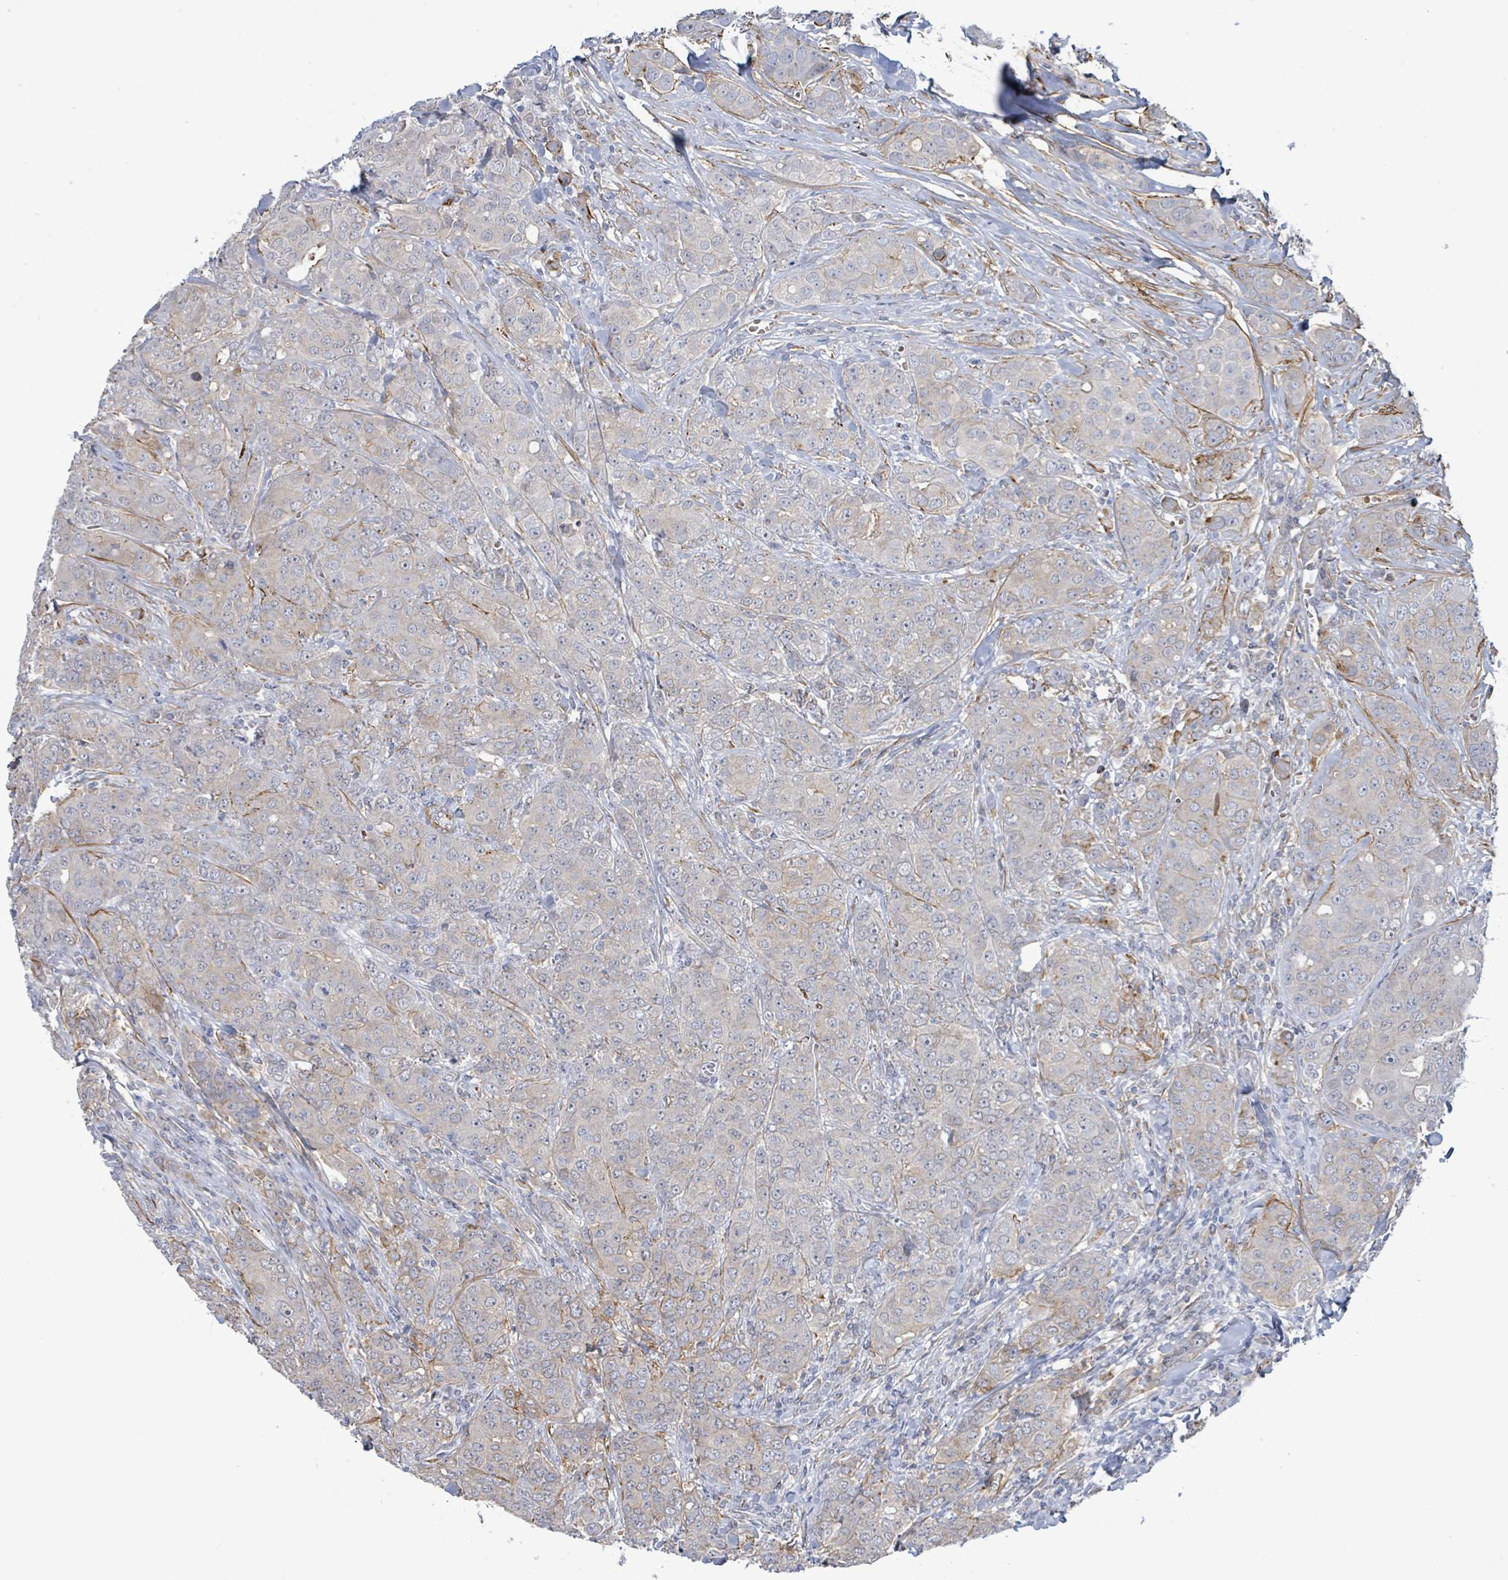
{"staining": {"intensity": "negative", "quantity": "none", "location": "none"}, "tissue": "breast cancer", "cell_type": "Tumor cells", "image_type": "cancer", "snomed": [{"axis": "morphology", "description": "Duct carcinoma"}, {"axis": "topography", "description": "Breast"}], "caption": "High magnification brightfield microscopy of infiltrating ductal carcinoma (breast) stained with DAB (3,3'-diaminobenzidine) (brown) and counterstained with hematoxylin (blue): tumor cells show no significant expression.", "gene": "DMRTC1B", "patient": {"sex": "female", "age": 43}}